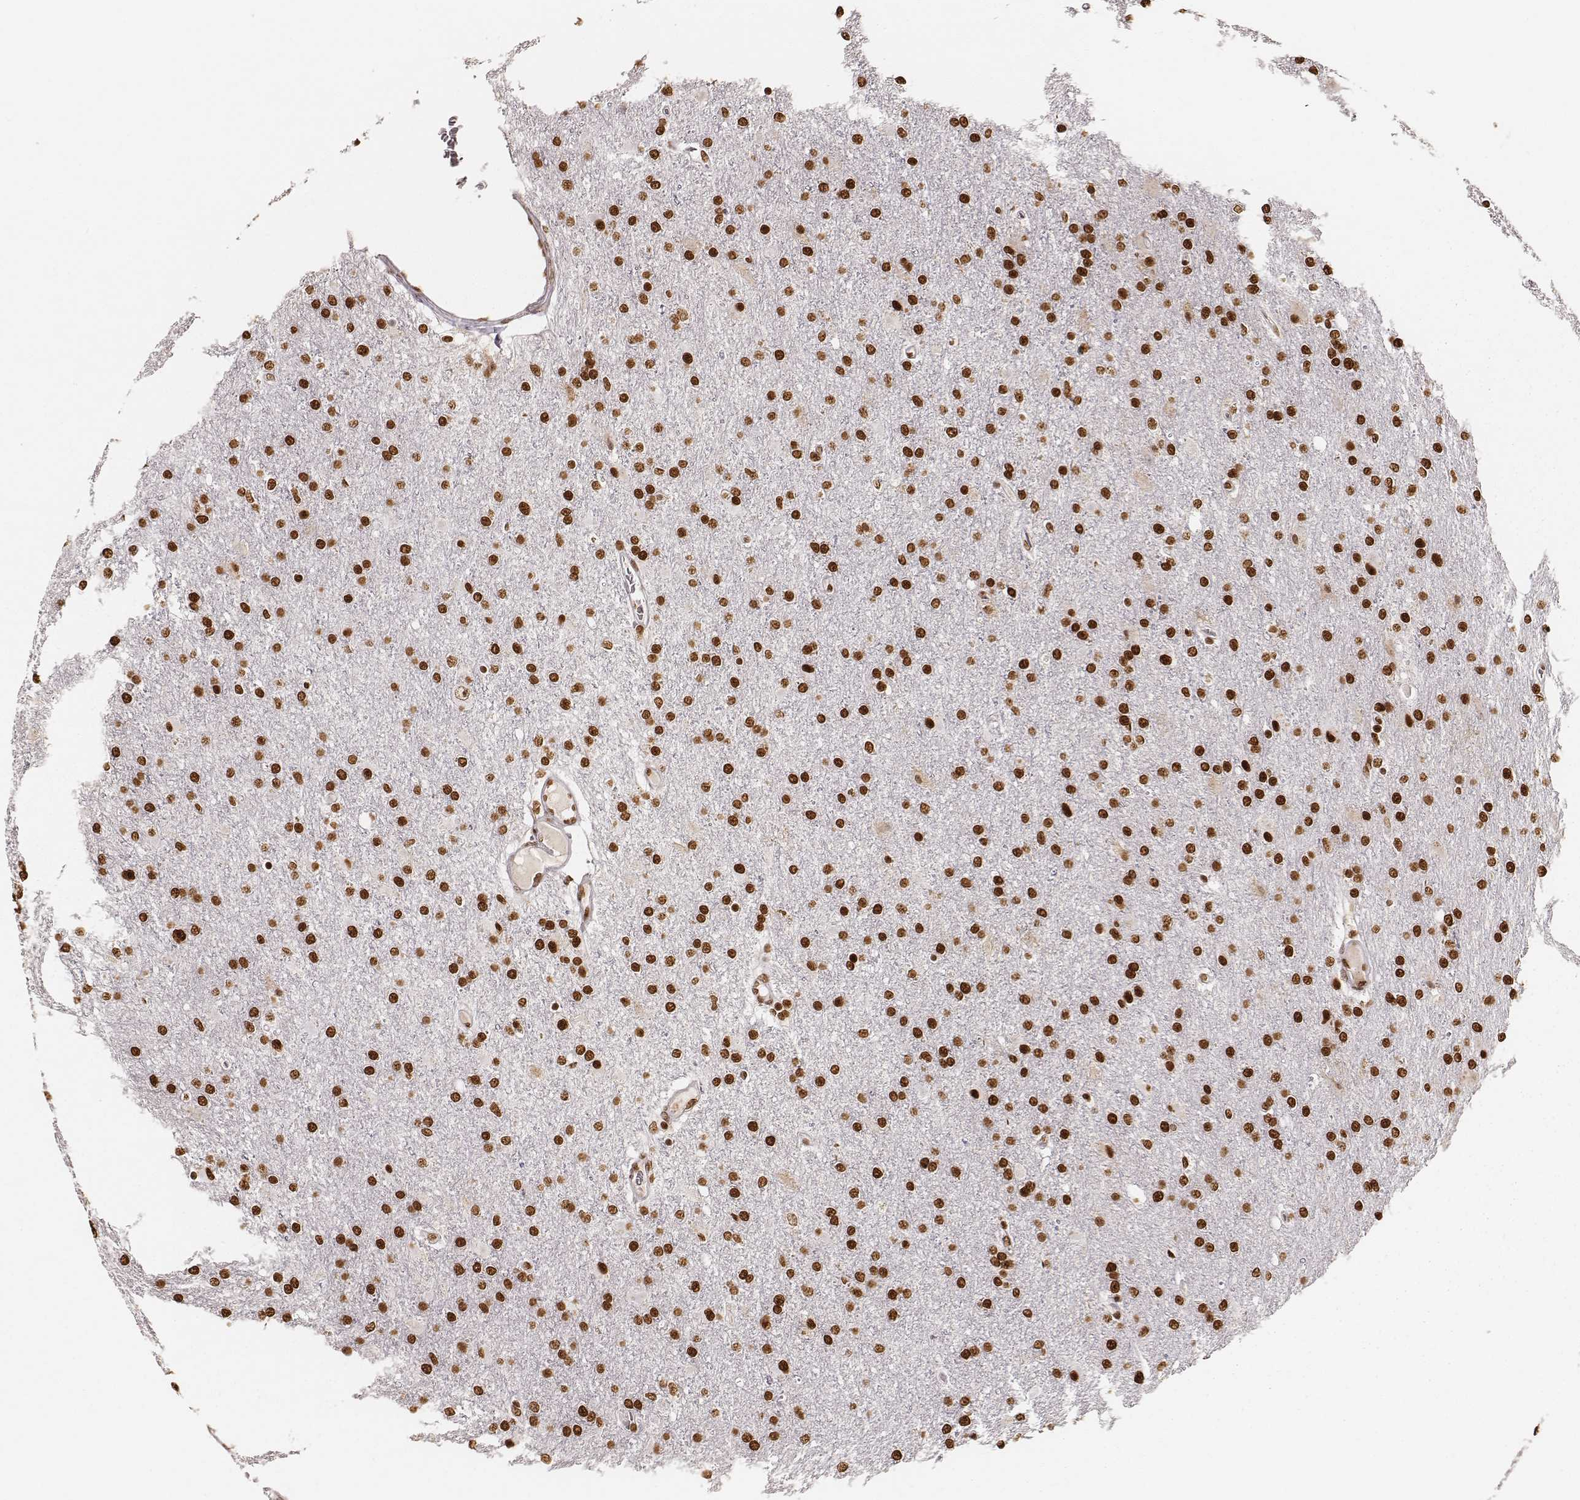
{"staining": {"intensity": "strong", "quantity": ">75%", "location": "nuclear"}, "tissue": "glioma", "cell_type": "Tumor cells", "image_type": "cancer", "snomed": [{"axis": "morphology", "description": "Glioma, malignant, High grade"}, {"axis": "topography", "description": "Cerebral cortex"}], "caption": "Human glioma stained with a protein marker shows strong staining in tumor cells.", "gene": "PARP1", "patient": {"sex": "male", "age": 70}}